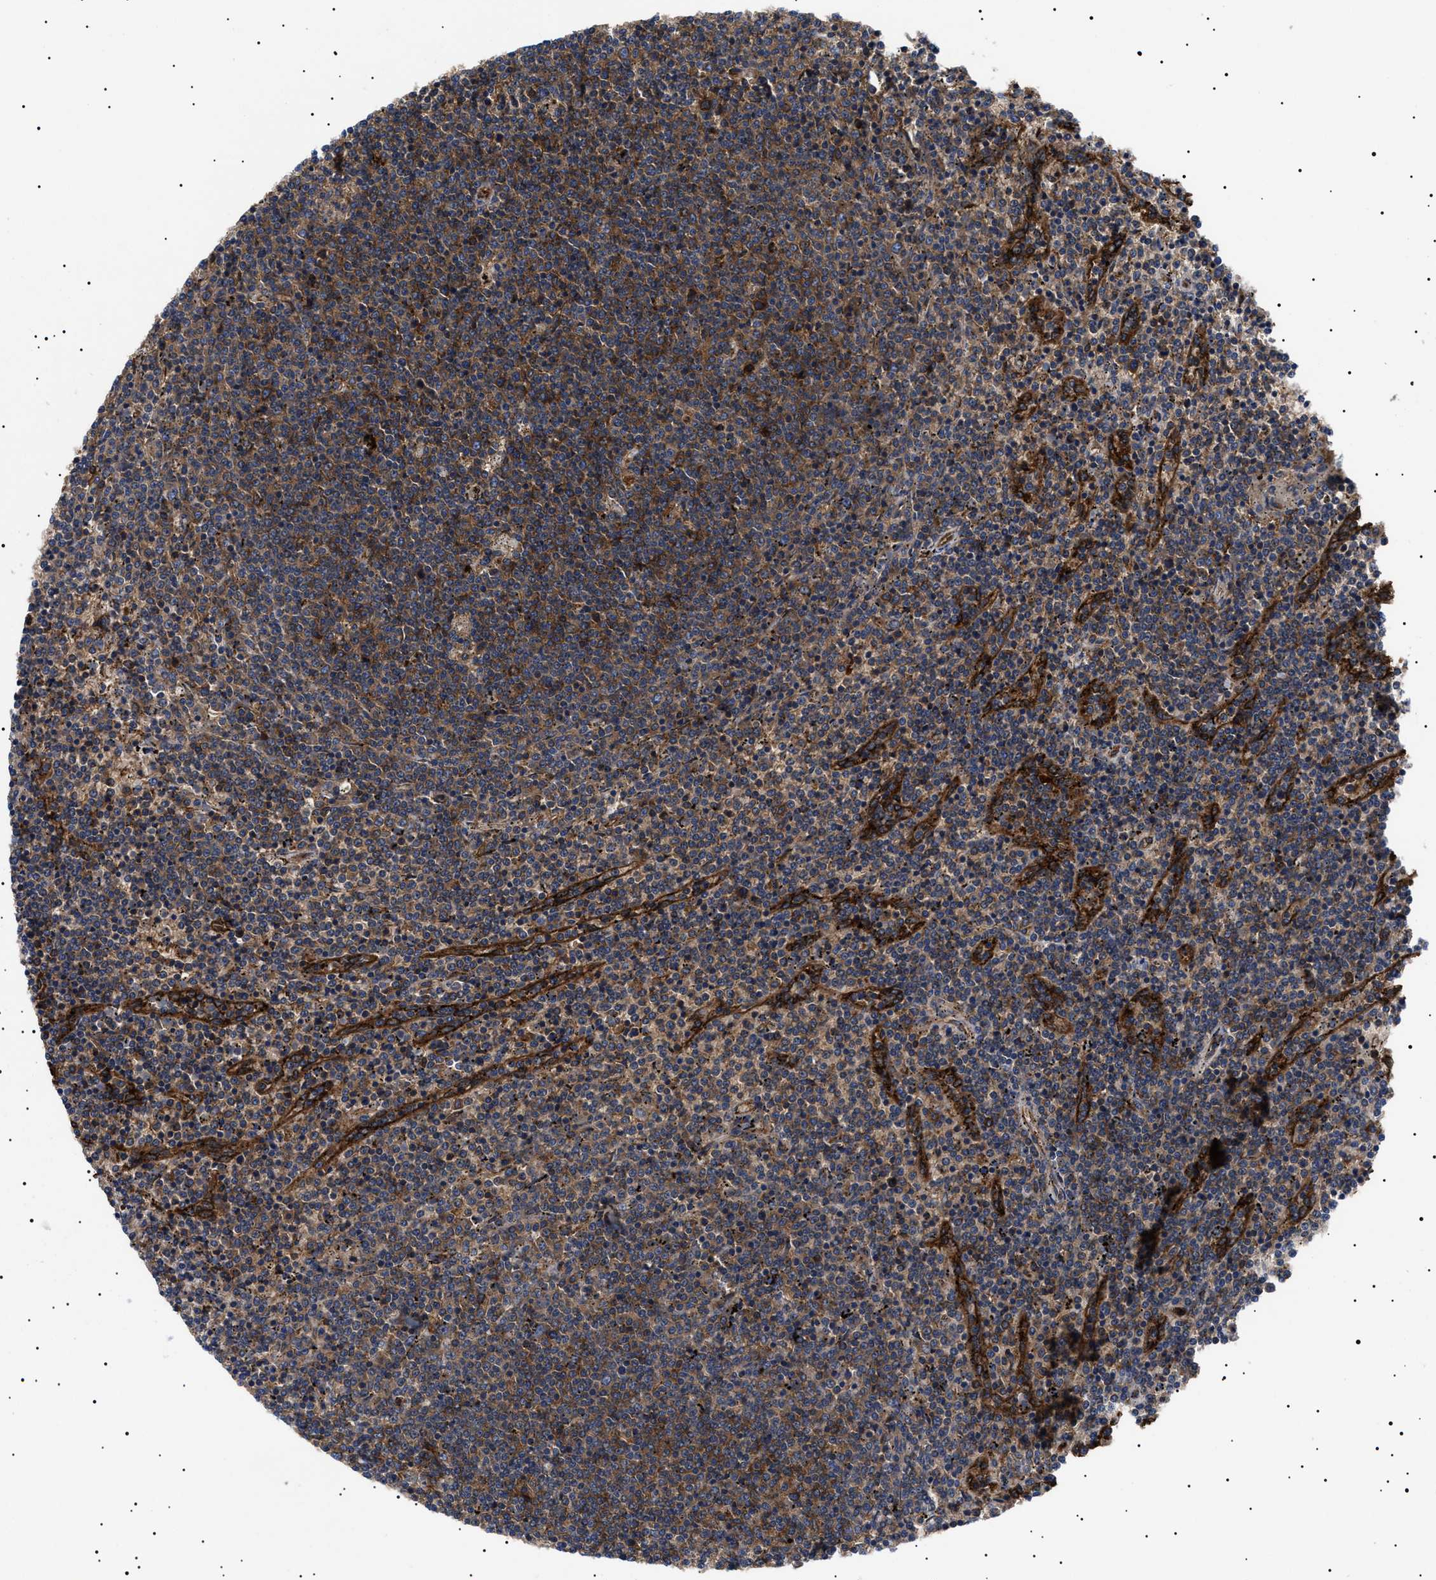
{"staining": {"intensity": "moderate", "quantity": ">75%", "location": "cytoplasmic/membranous"}, "tissue": "lymphoma", "cell_type": "Tumor cells", "image_type": "cancer", "snomed": [{"axis": "morphology", "description": "Malignant lymphoma, non-Hodgkin's type, Low grade"}, {"axis": "topography", "description": "Spleen"}], "caption": "Immunohistochemical staining of lymphoma shows medium levels of moderate cytoplasmic/membranous protein staining in approximately >75% of tumor cells.", "gene": "TPP2", "patient": {"sex": "female", "age": 50}}